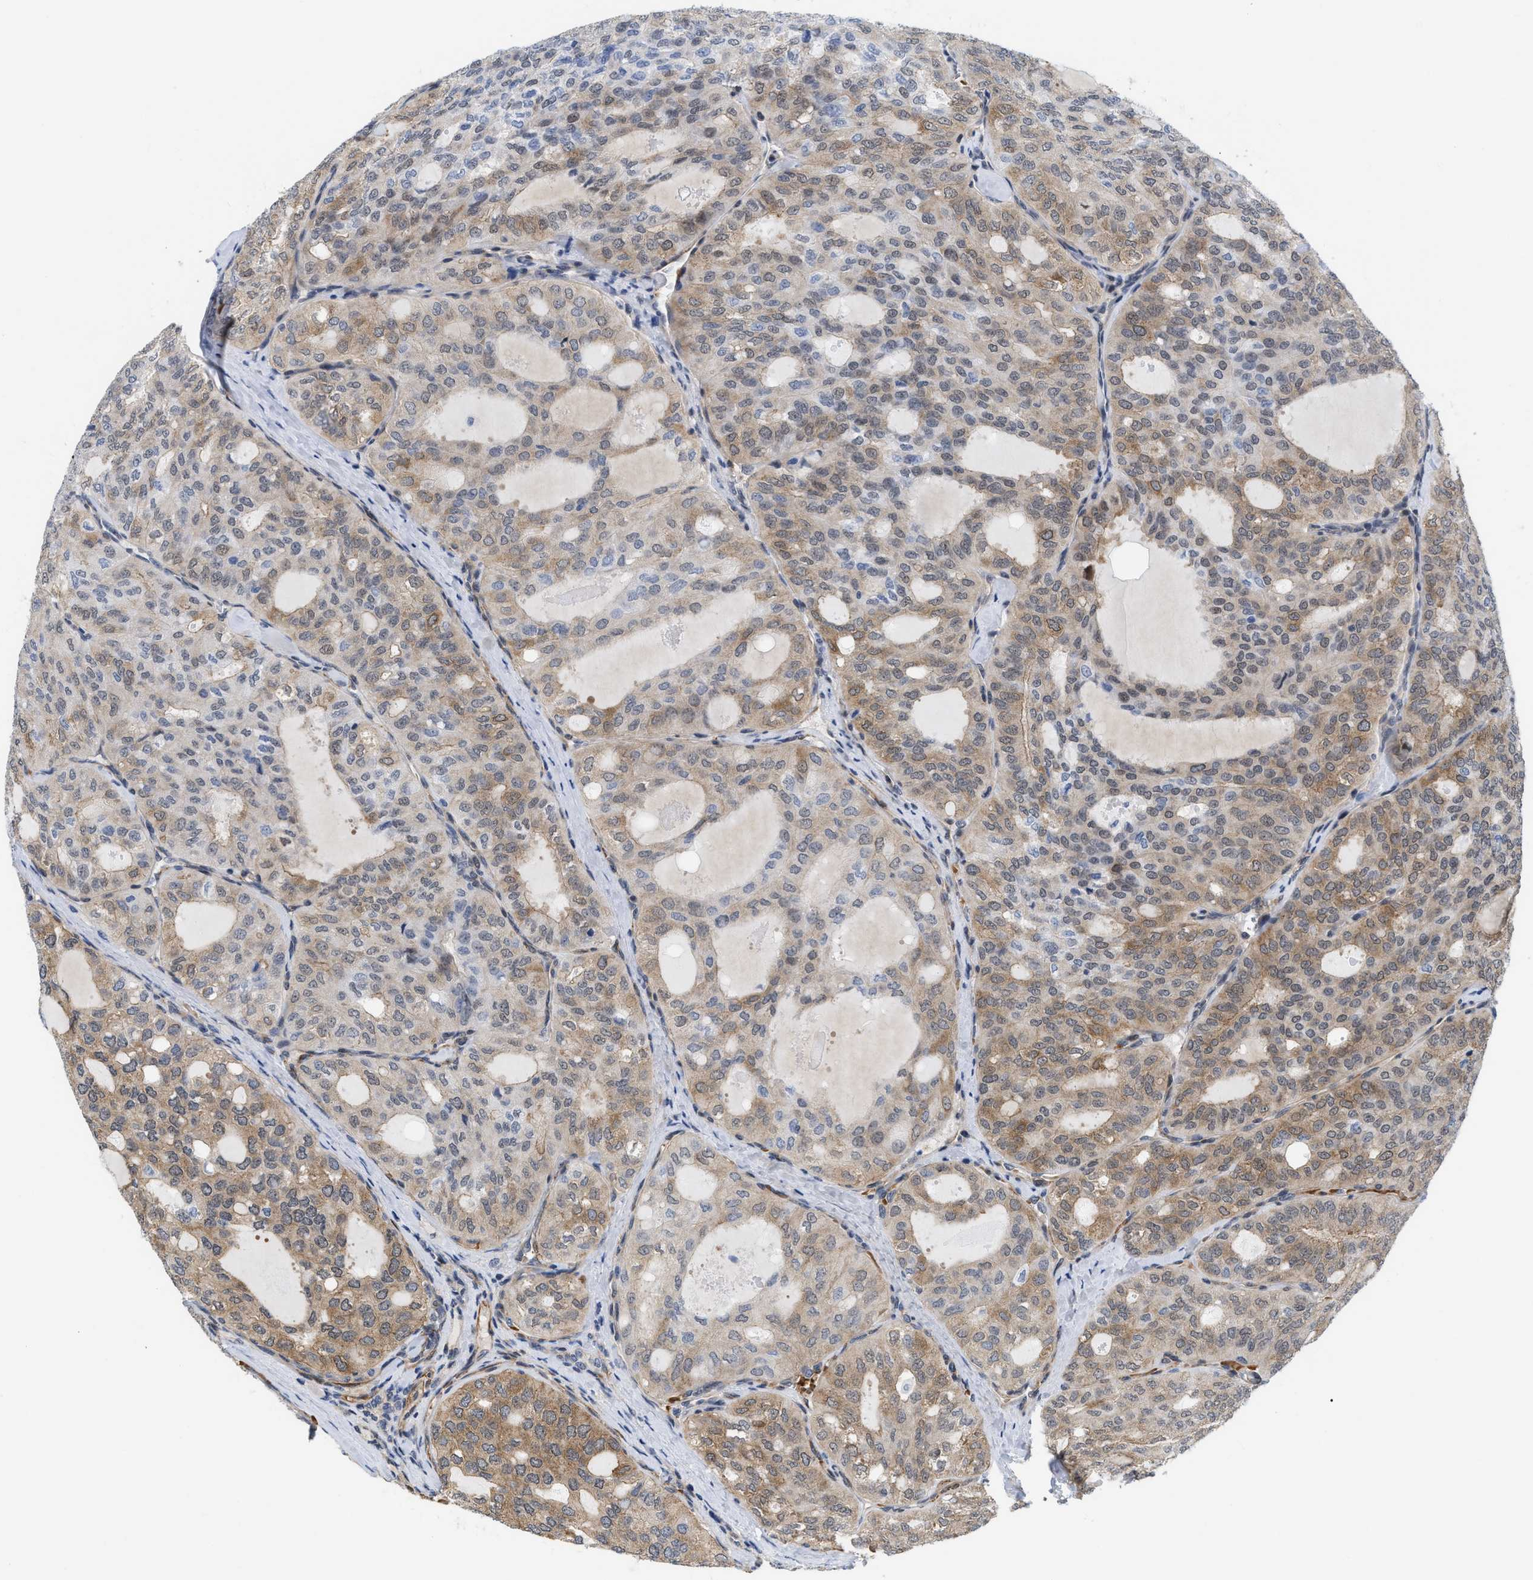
{"staining": {"intensity": "moderate", "quantity": "25%-75%", "location": "cytoplasmic/membranous"}, "tissue": "thyroid cancer", "cell_type": "Tumor cells", "image_type": "cancer", "snomed": [{"axis": "morphology", "description": "Follicular adenoma carcinoma, NOS"}, {"axis": "topography", "description": "Thyroid gland"}], "caption": "Human follicular adenoma carcinoma (thyroid) stained for a protein (brown) demonstrates moderate cytoplasmic/membranous positive positivity in approximately 25%-75% of tumor cells.", "gene": "GPRASP2", "patient": {"sex": "male", "age": 75}}